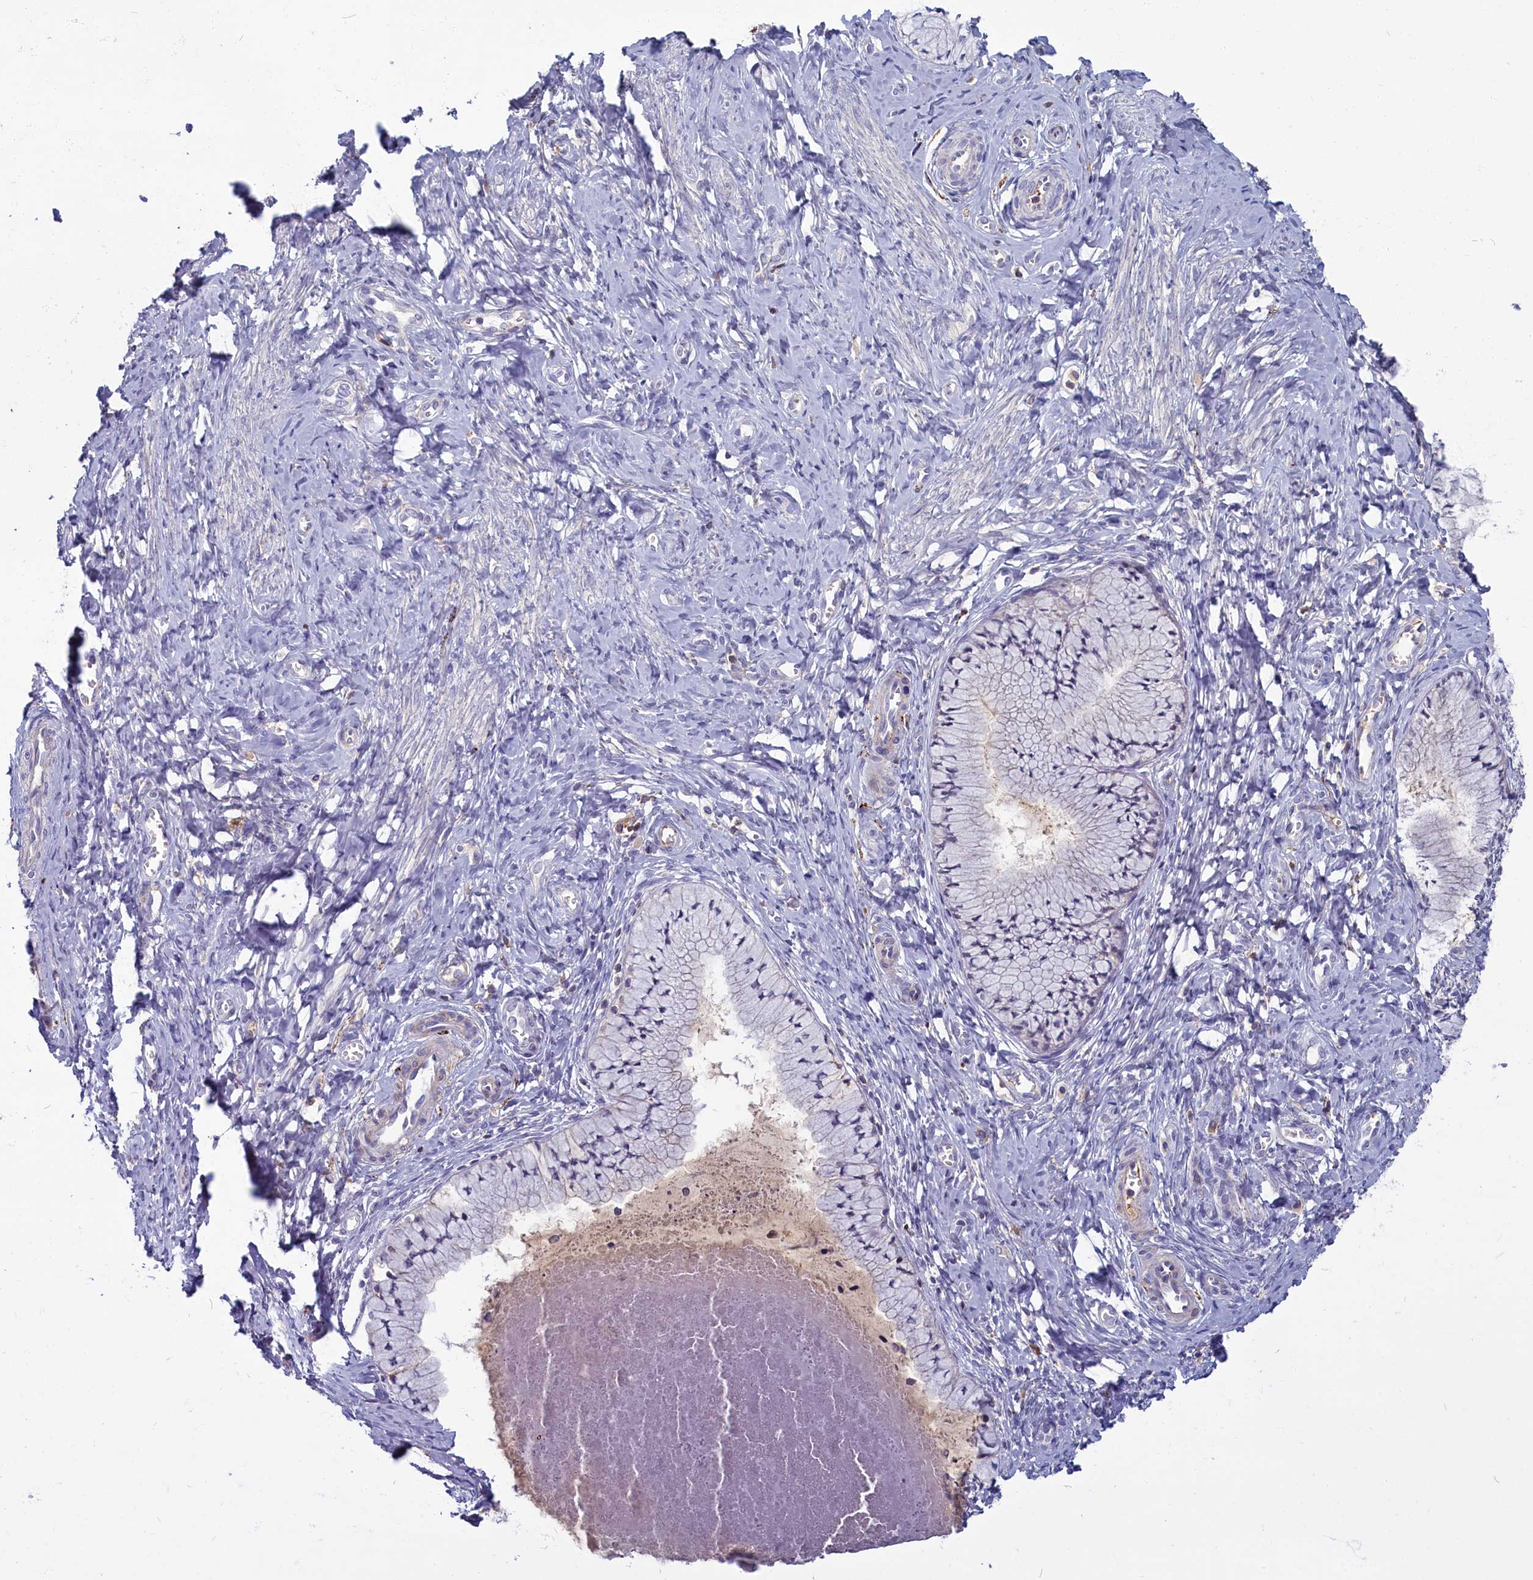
{"staining": {"intensity": "negative", "quantity": "none", "location": "none"}, "tissue": "cervix", "cell_type": "Glandular cells", "image_type": "normal", "snomed": [{"axis": "morphology", "description": "Normal tissue, NOS"}, {"axis": "topography", "description": "Cervix"}], "caption": "DAB (3,3'-diaminobenzidine) immunohistochemical staining of normal cervix shows no significant expression in glandular cells. (Stains: DAB (3,3'-diaminobenzidine) IHC with hematoxylin counter stain, Microscopy: brightfield microscopy at high magnification).", "gene": "SV2C", "patient": {"sex": "female", "age": 42}}